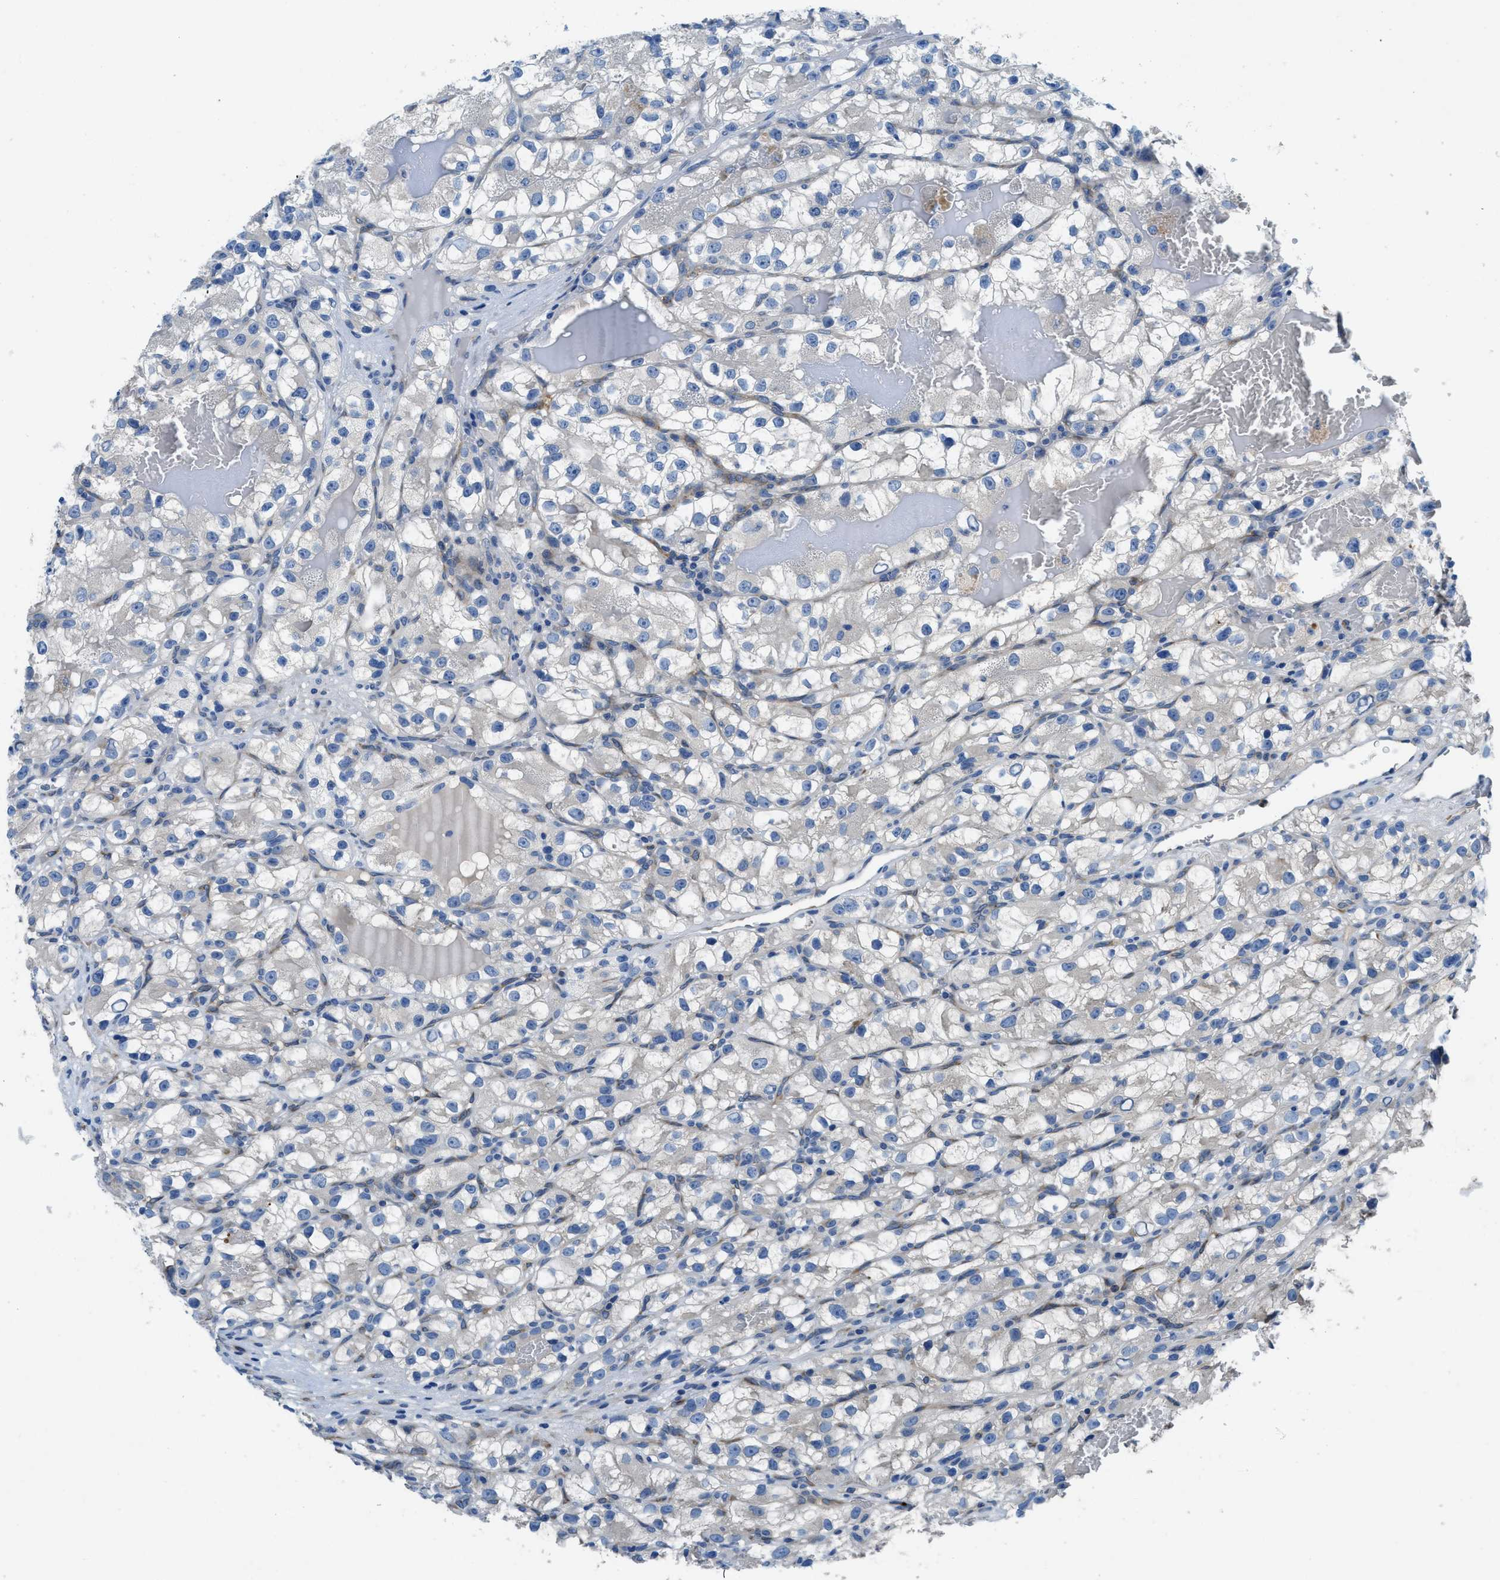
{"staining": {"intensity": "negative", "quantity": "none", "location": "none"}, "tissue": "renal cancer", "cell_type": "Tumor cells", "image_type": "cancer", "snomed": [{"axis": "morphology", "description": "Adenocarcinoma, NOS"}, {"axis": "topography", "description": "Kidney"}], "caption": "Renal cancer (adenocarcinoma) was stained to show a protein in brown. There is no significant positivity in tumor cells. The staining was performed using DAB to visualize the protein expression in brown, while the nuclei were stained in blue with hematoxylin (Magnification: 20x).", "gene": "PGR", "patient": {"sex": "female", "age": 57}}